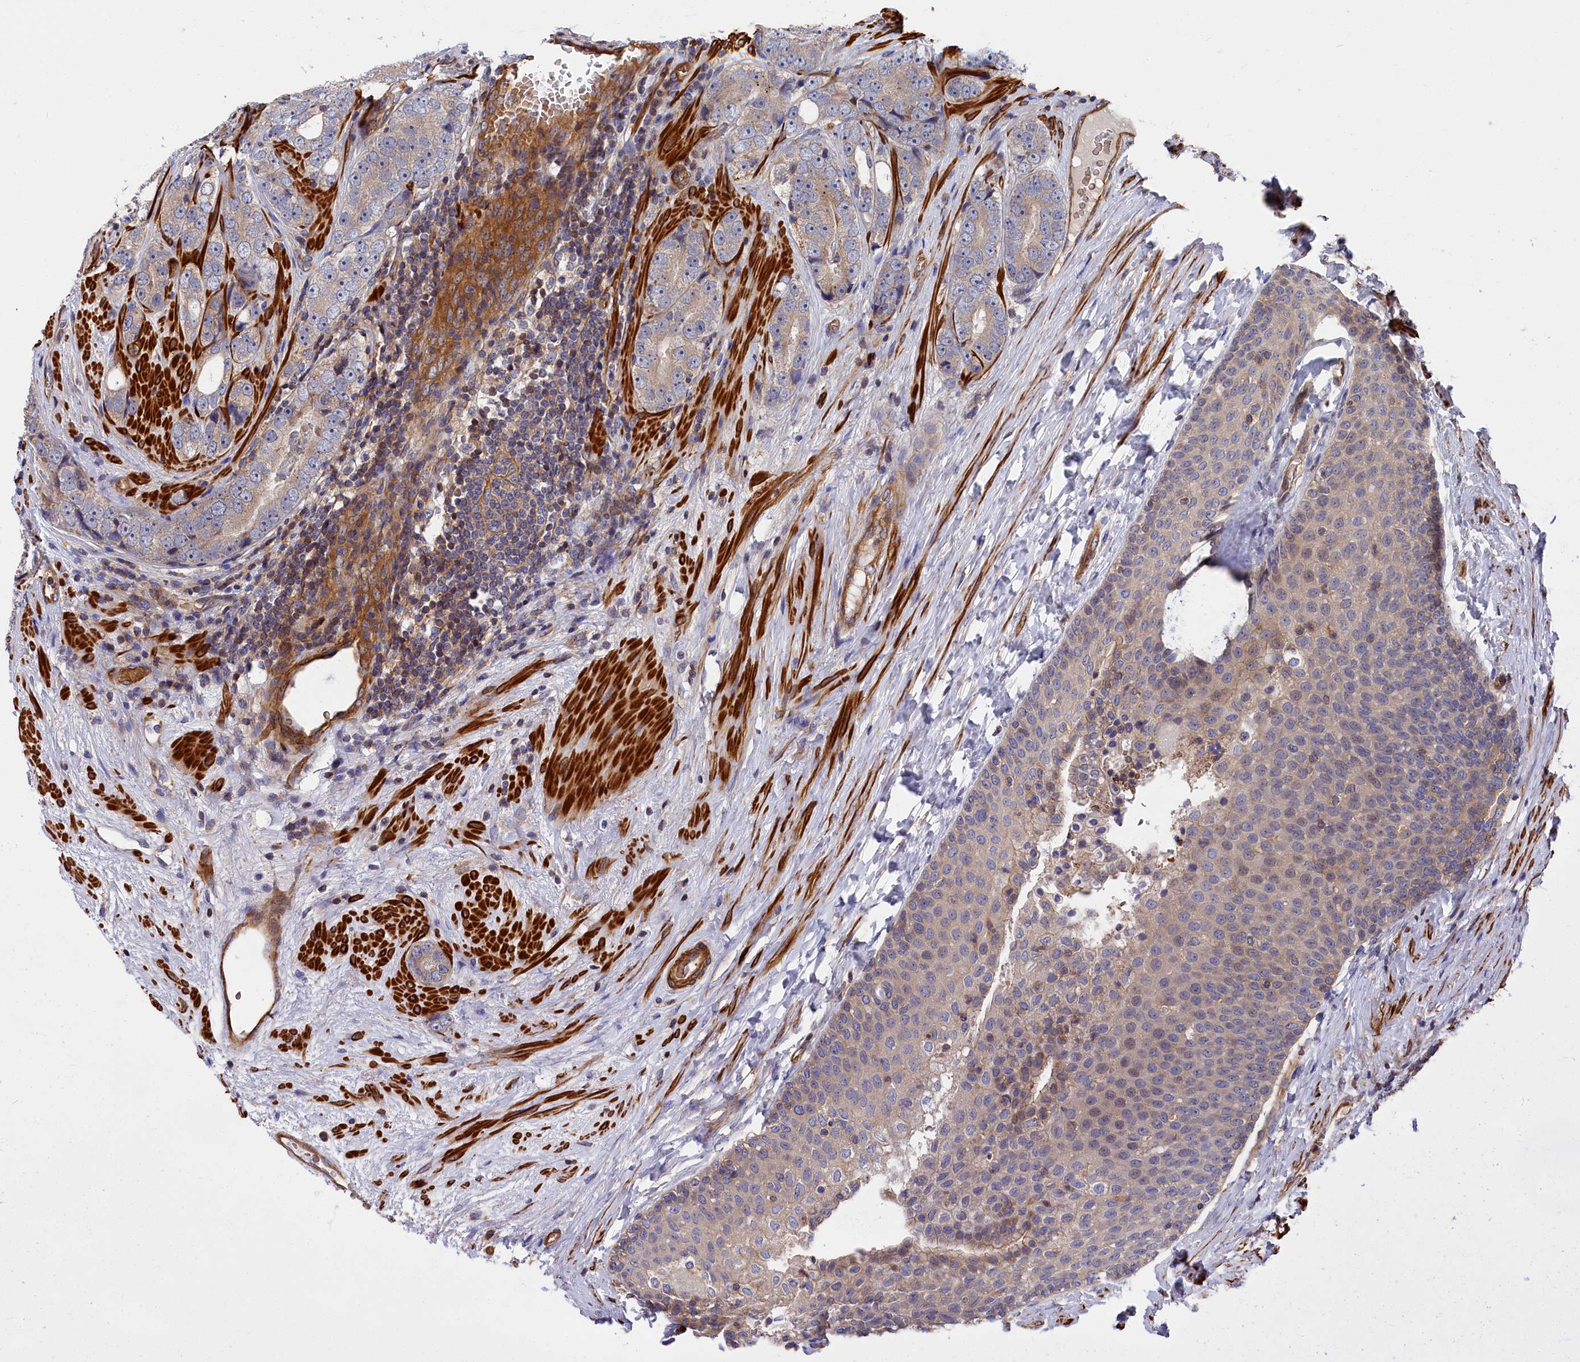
{"staining": {"intensity": "weak", "quantity": ">75%", "location": "cytoplasmic/membranous"}, "tissue": "prostate cancer", "cell_type": "Tumor cells", "image_type": "cancer", "snomed": [{"axis": "morphology", "description": "Adenocarcinoma, High grade"}, {"axis": "topography", "description": "Prostate"}], "caption": "Immunohistochemistry image of human adenocarcinoma (high-grade) (prostate) stained for a protein (brown), which displays low levels of weak cytoplasmic/membranous expression in approximately >75% of tumor cells.", "gene": "LDHD", "patient": {"sex": "male", "age": 56}}